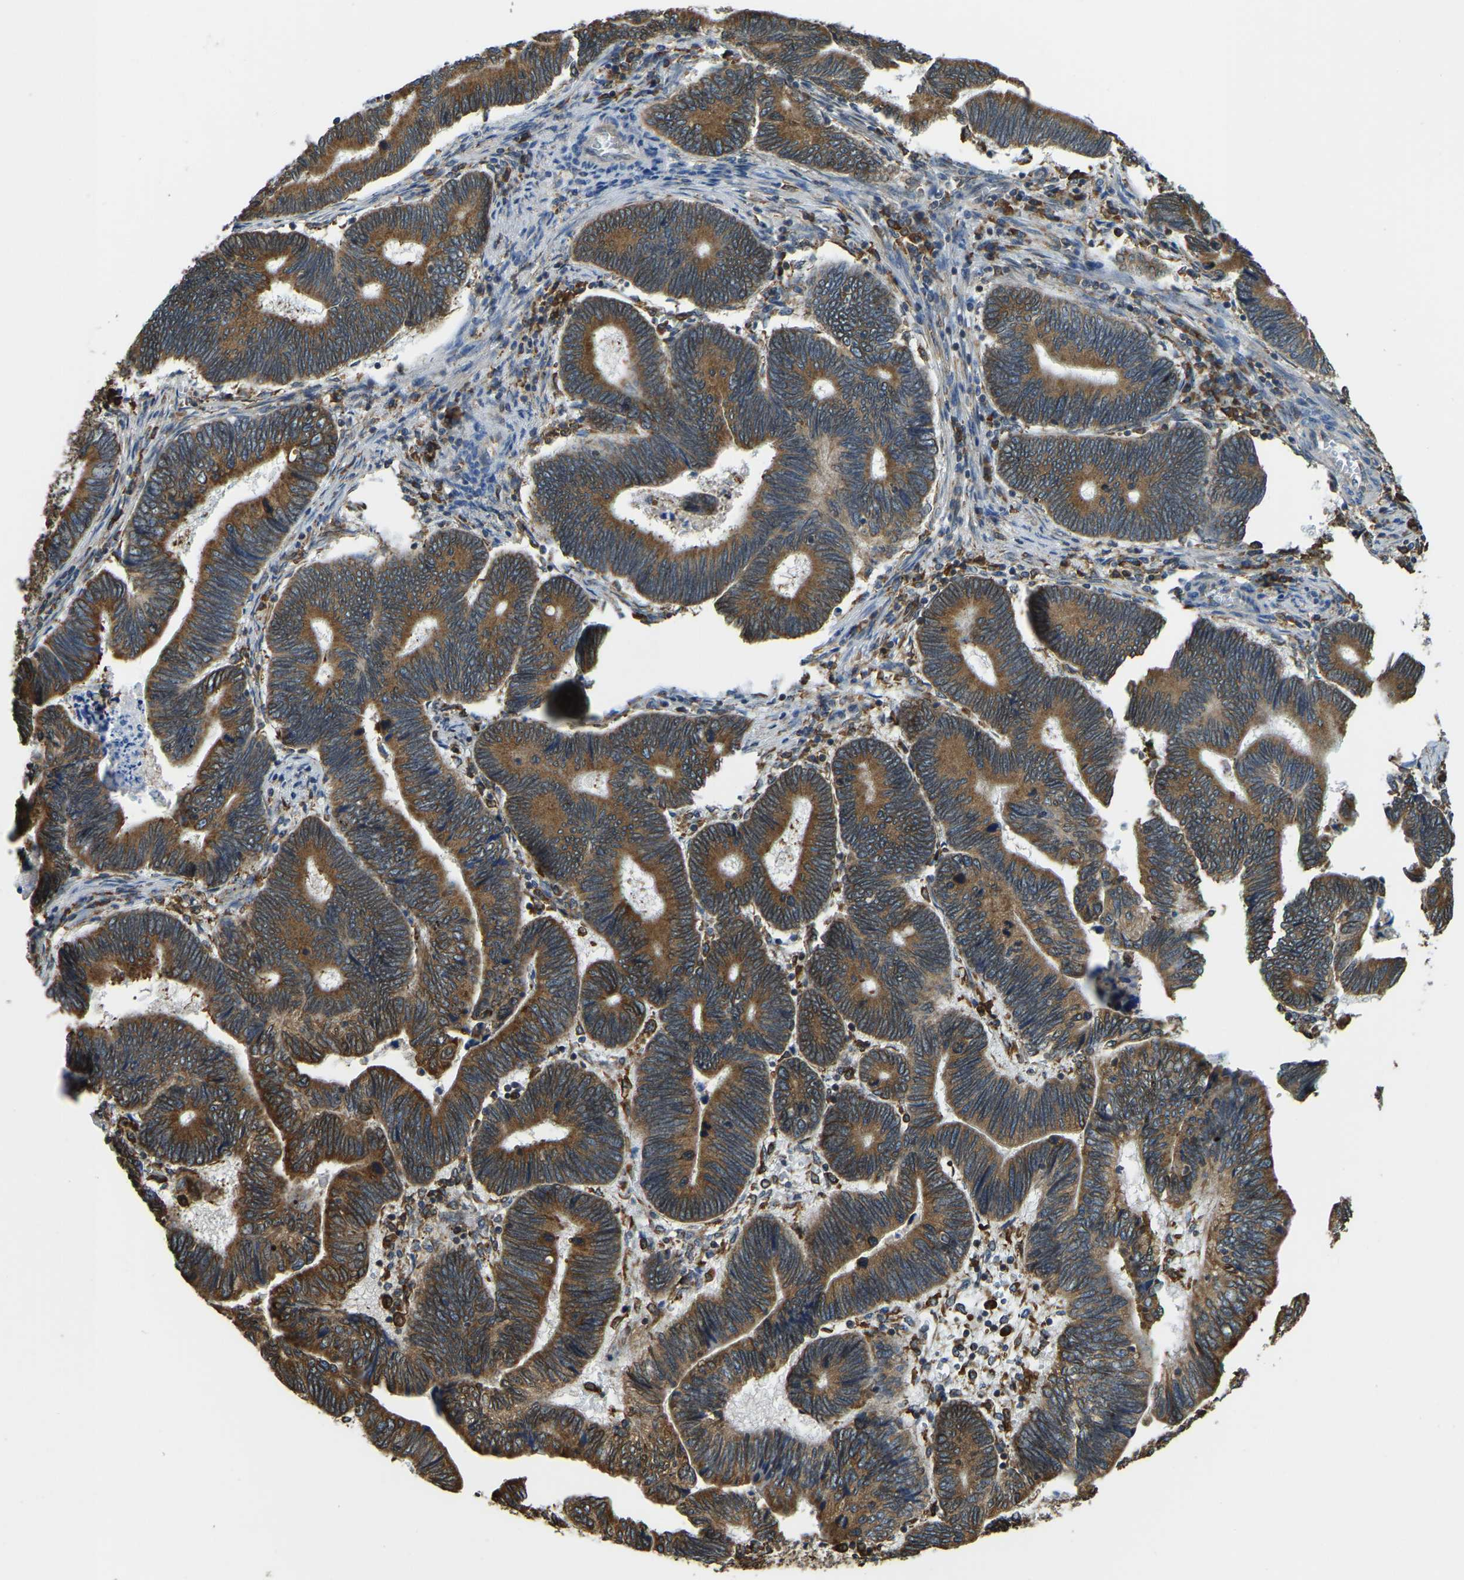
{"staining": {"intensity": "strong", "quantity": ">75%", "location": "cytoplasmic/membranous"}, "tissue": "pancreatic cancer", "cell_type": "Tumor cells", "image_type": "cancer", "snomed": [{"axis": "morphology", "description": "Adenocarcinoma, NOS"}, {"axis": "topography", "description": "Pancreas"}], "caption": "This is a histology image of immunohistochemistry (IHC) staining of pancreatic cancer, which shows strong staining in the cytoplasmic/membranous of tumor cells.", "gene": "RNF115", "patient": {"sex": "female", "age": 70}}